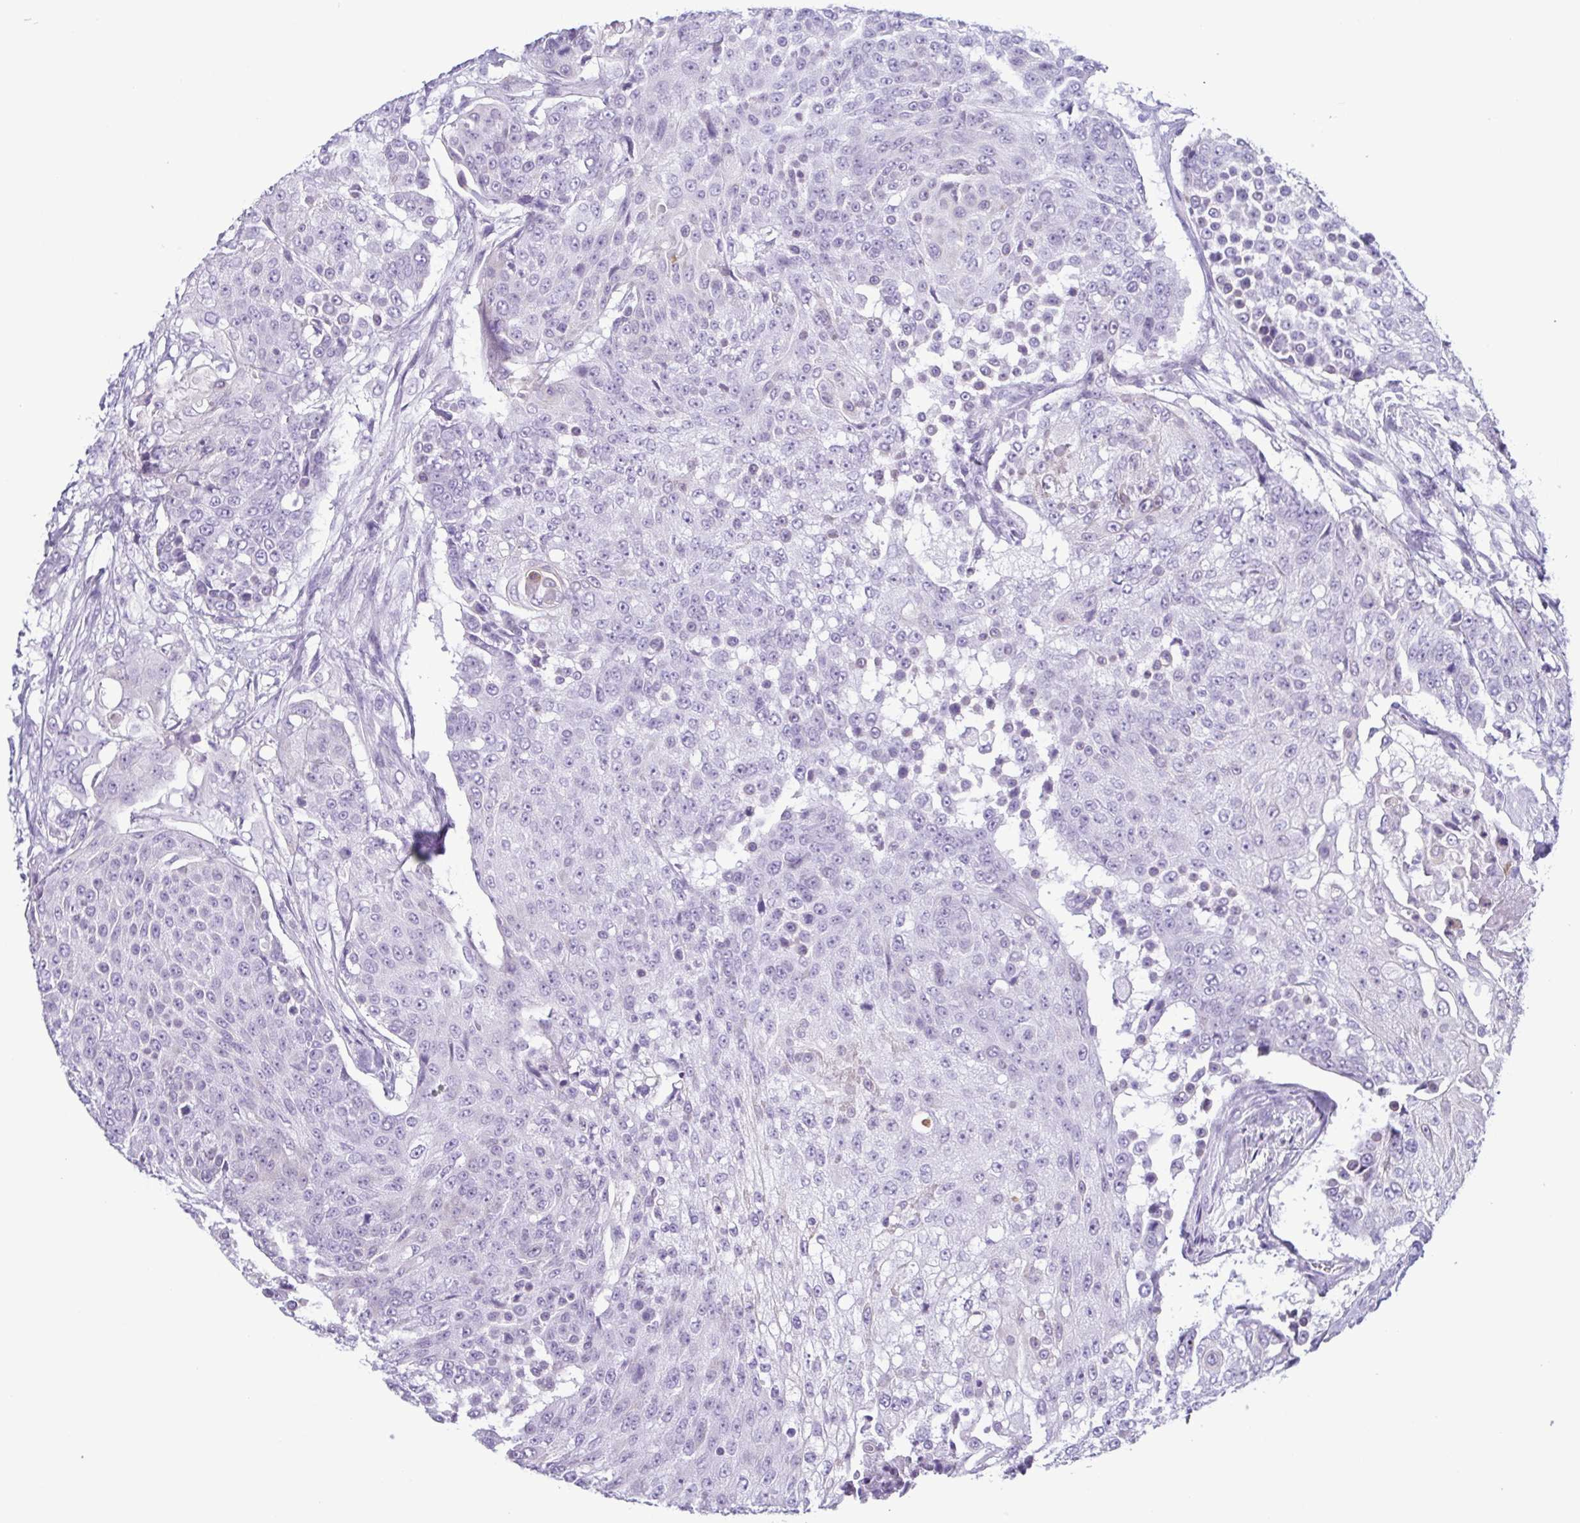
{"staining": {"intensity": "negative", "quantity": "none", "location": "none"}, "tissue": "urothelial cancer", "cell_type": "Tumor cells", "image_type": "cancer", "snomed": [{"axis": "morphology", "description": "Urothelial carcinoma, High grade"}, {"axis": "topography", "description": "Urinary bladder"}], "caption": "Immunohistochemistry micrograph of urothelial carcinoma (high-grade) stained for a protein (brown), which reveals no positivity in tumor cells. (Brightfield microscopy of DAB immunohistochemistry (IHC) at high magnification).", "gene": "KRT10", "patient": {"sex": "female", "age": 63}}